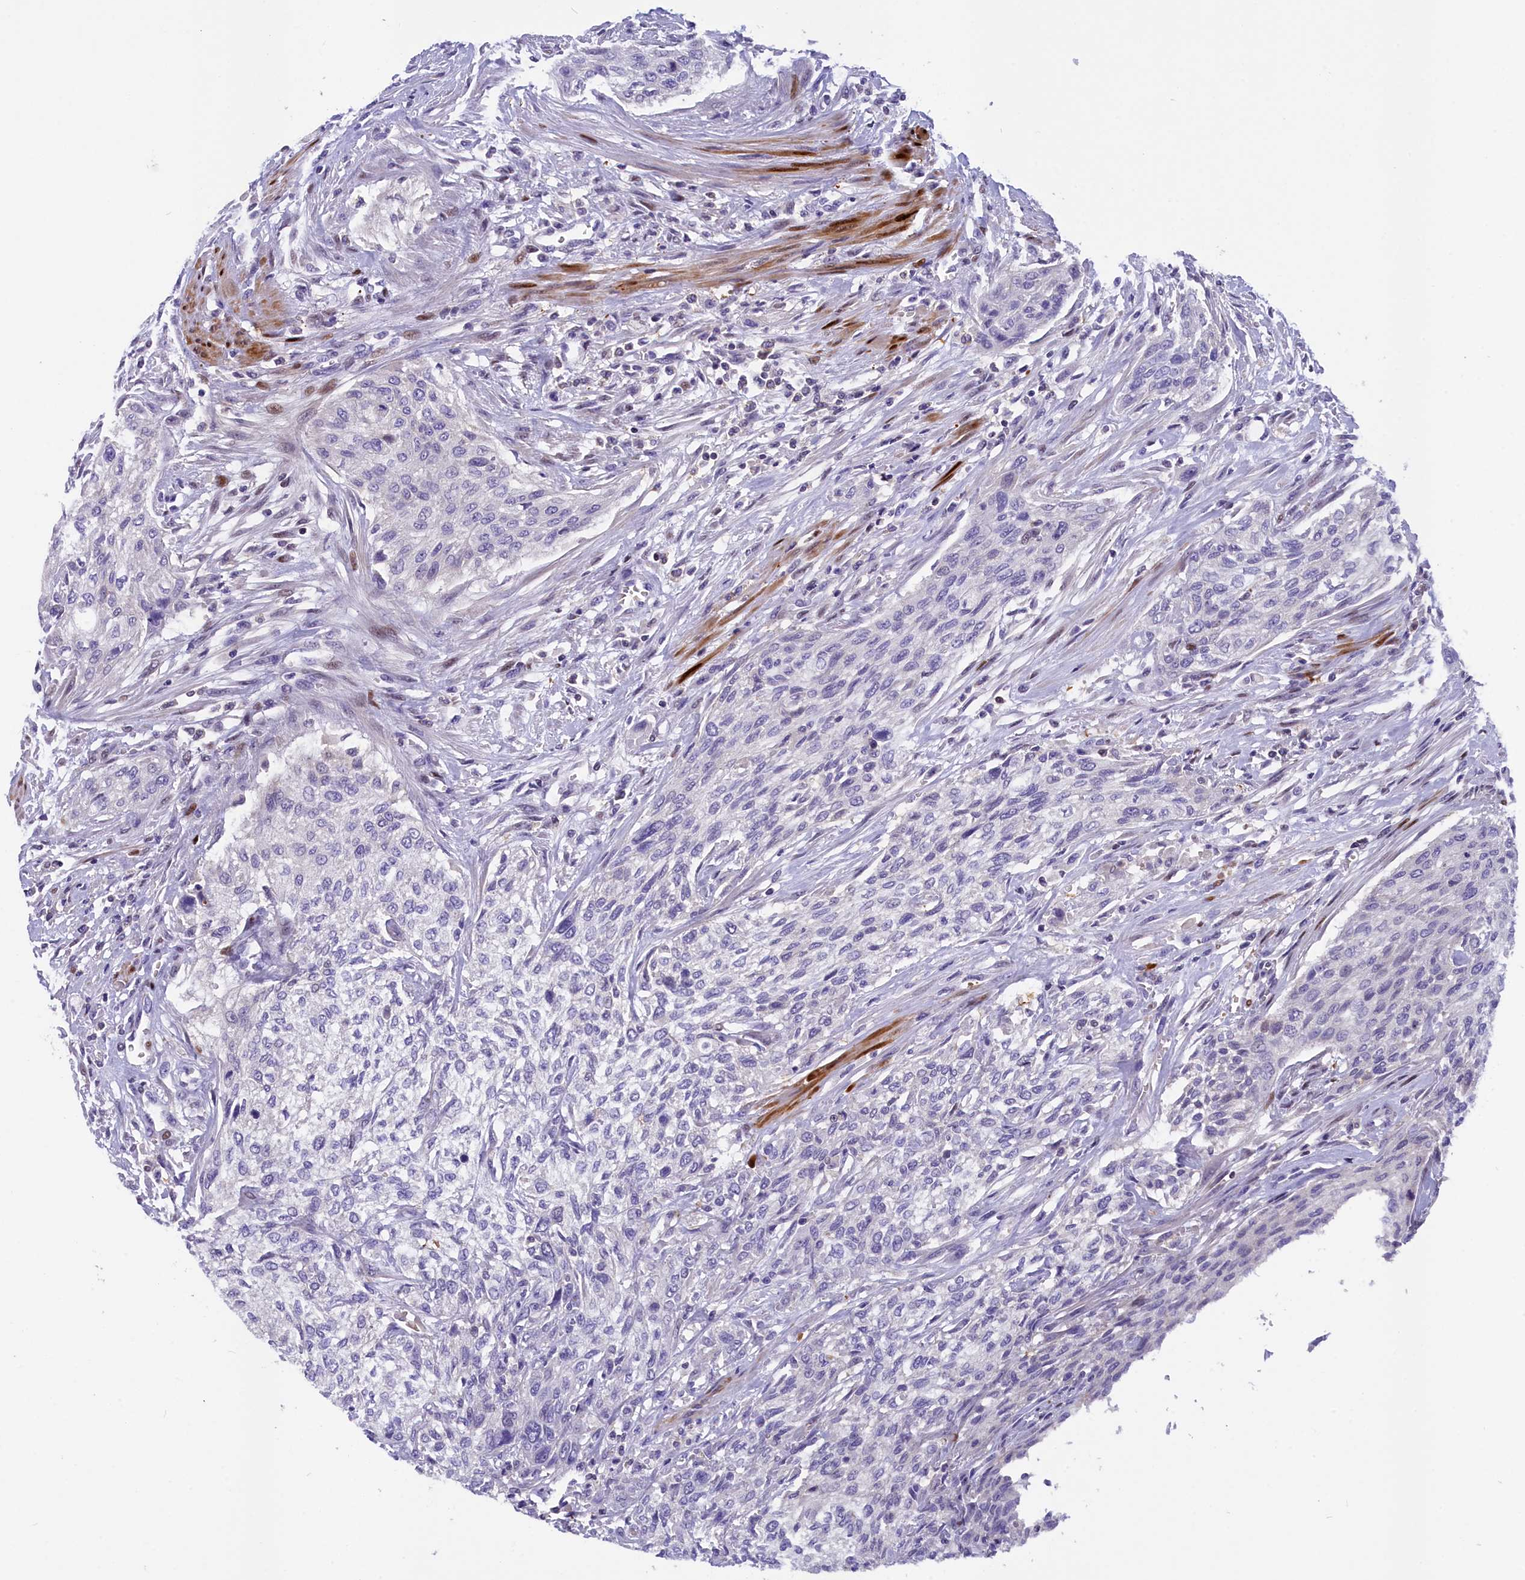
{"staining": {"intensity": "negative", "quantity": "none", "location": "none"}, "tissue": "urothelial cancer", "cell_type": "Tumor cells", "image_type": "cancer", "snomed": [{"axis": "morphology", "description": "Urothelial carcinoma, High grade"}, {"axis": "topography", "description": "Urinary bladder"}], "caption": "Tumor cells are negative for protein expression in human urothelial cancer.", "gene": "NKPD1", "patient": {"sex": "male", "age": 35}}